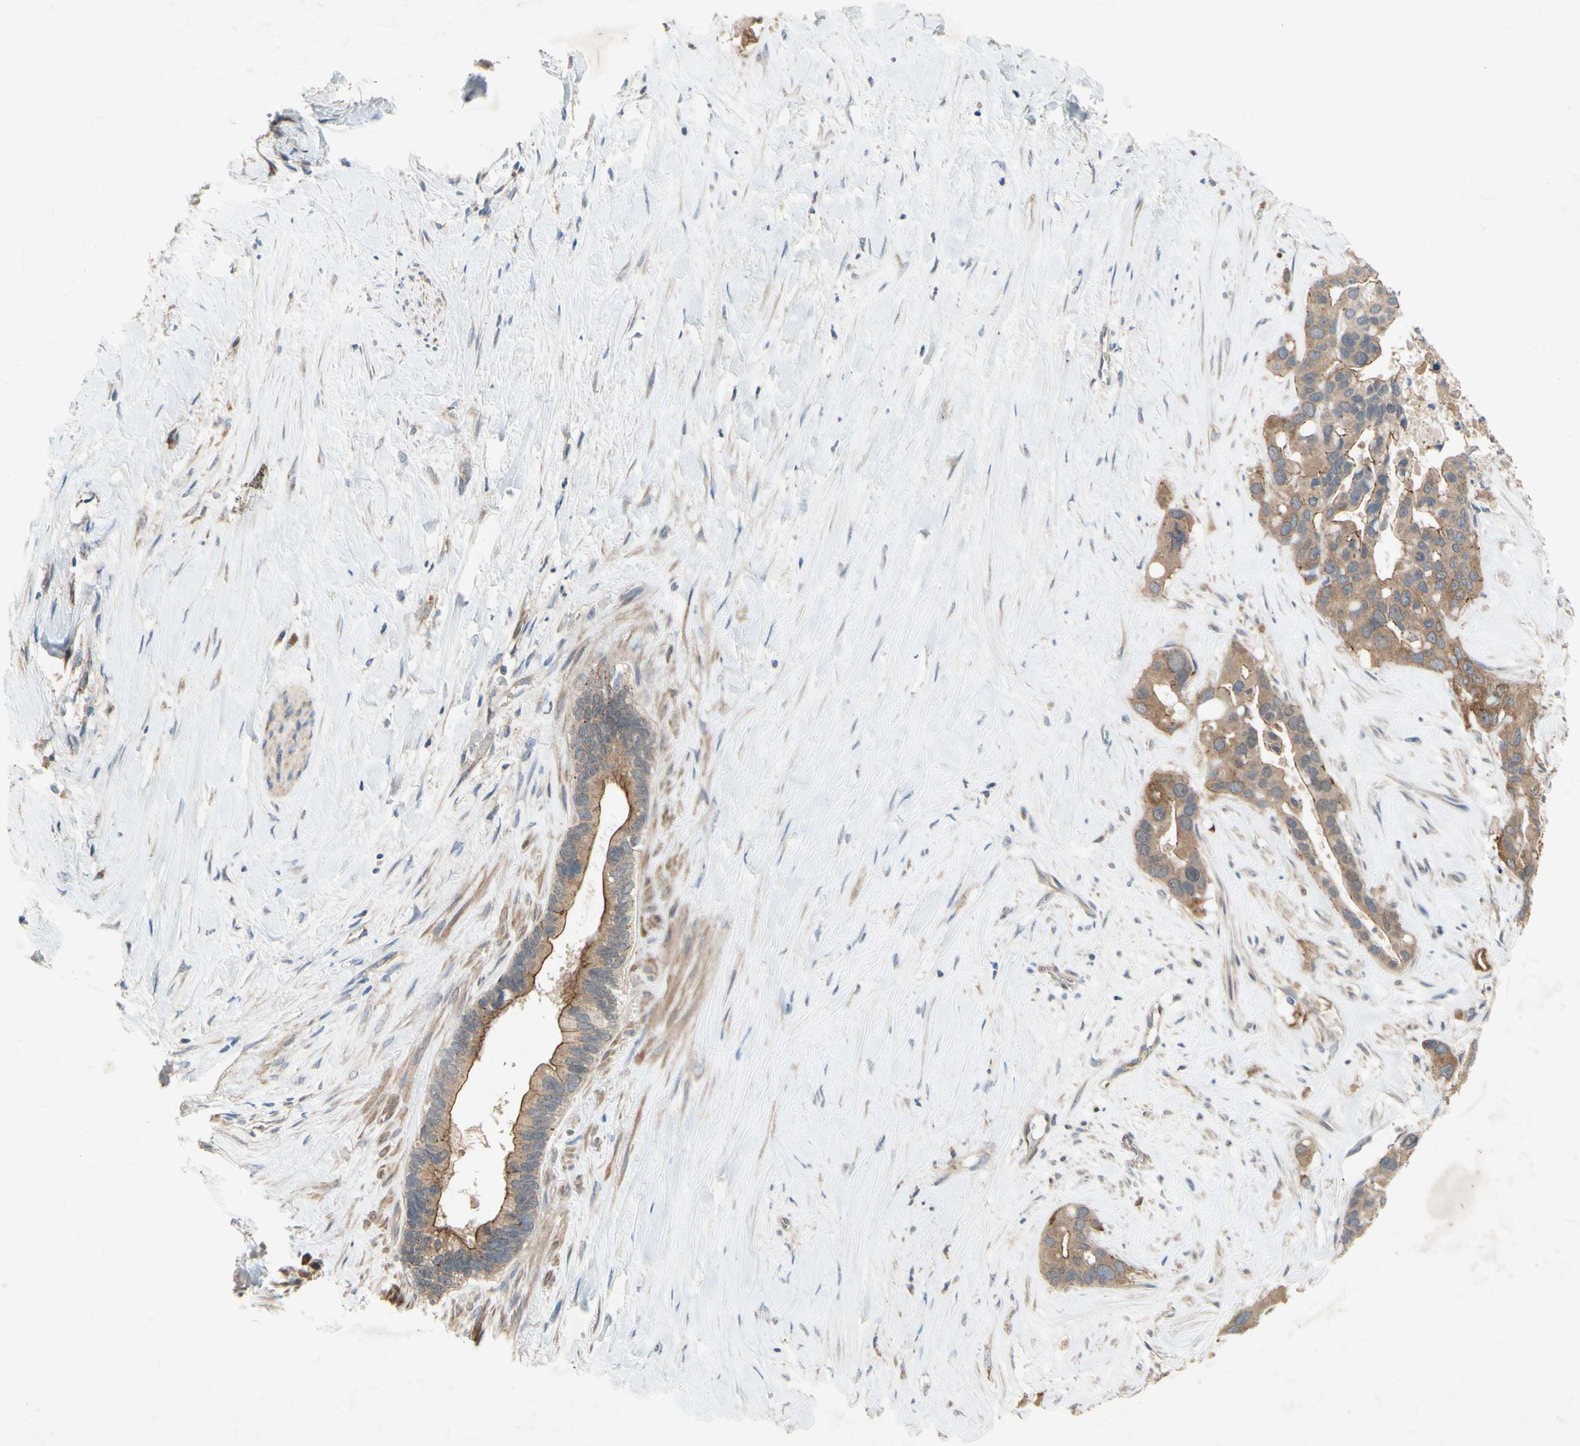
{"staining": {"intensity": "moderate", "quantity": ">75%", "location": "cytoplasmic/membranous"}, "tissue": "liver cancer", "cell_type": "Tumor cells", "image_type": "cancer", "snomed": [{"axis": "morphology", "description": "Cholangiocarcinoma"}, {"axis": "topography", "description": "Liver"}], "caption": "Cholangiocarcinoma (liver) was stained to show a protein in brown. There is medium levels of moderate cytoplasmic/membranous positivity in approximately >75% of tumor cells.", "gene": "PDGFB", "patient": {"sex": "female", "age": 65}}